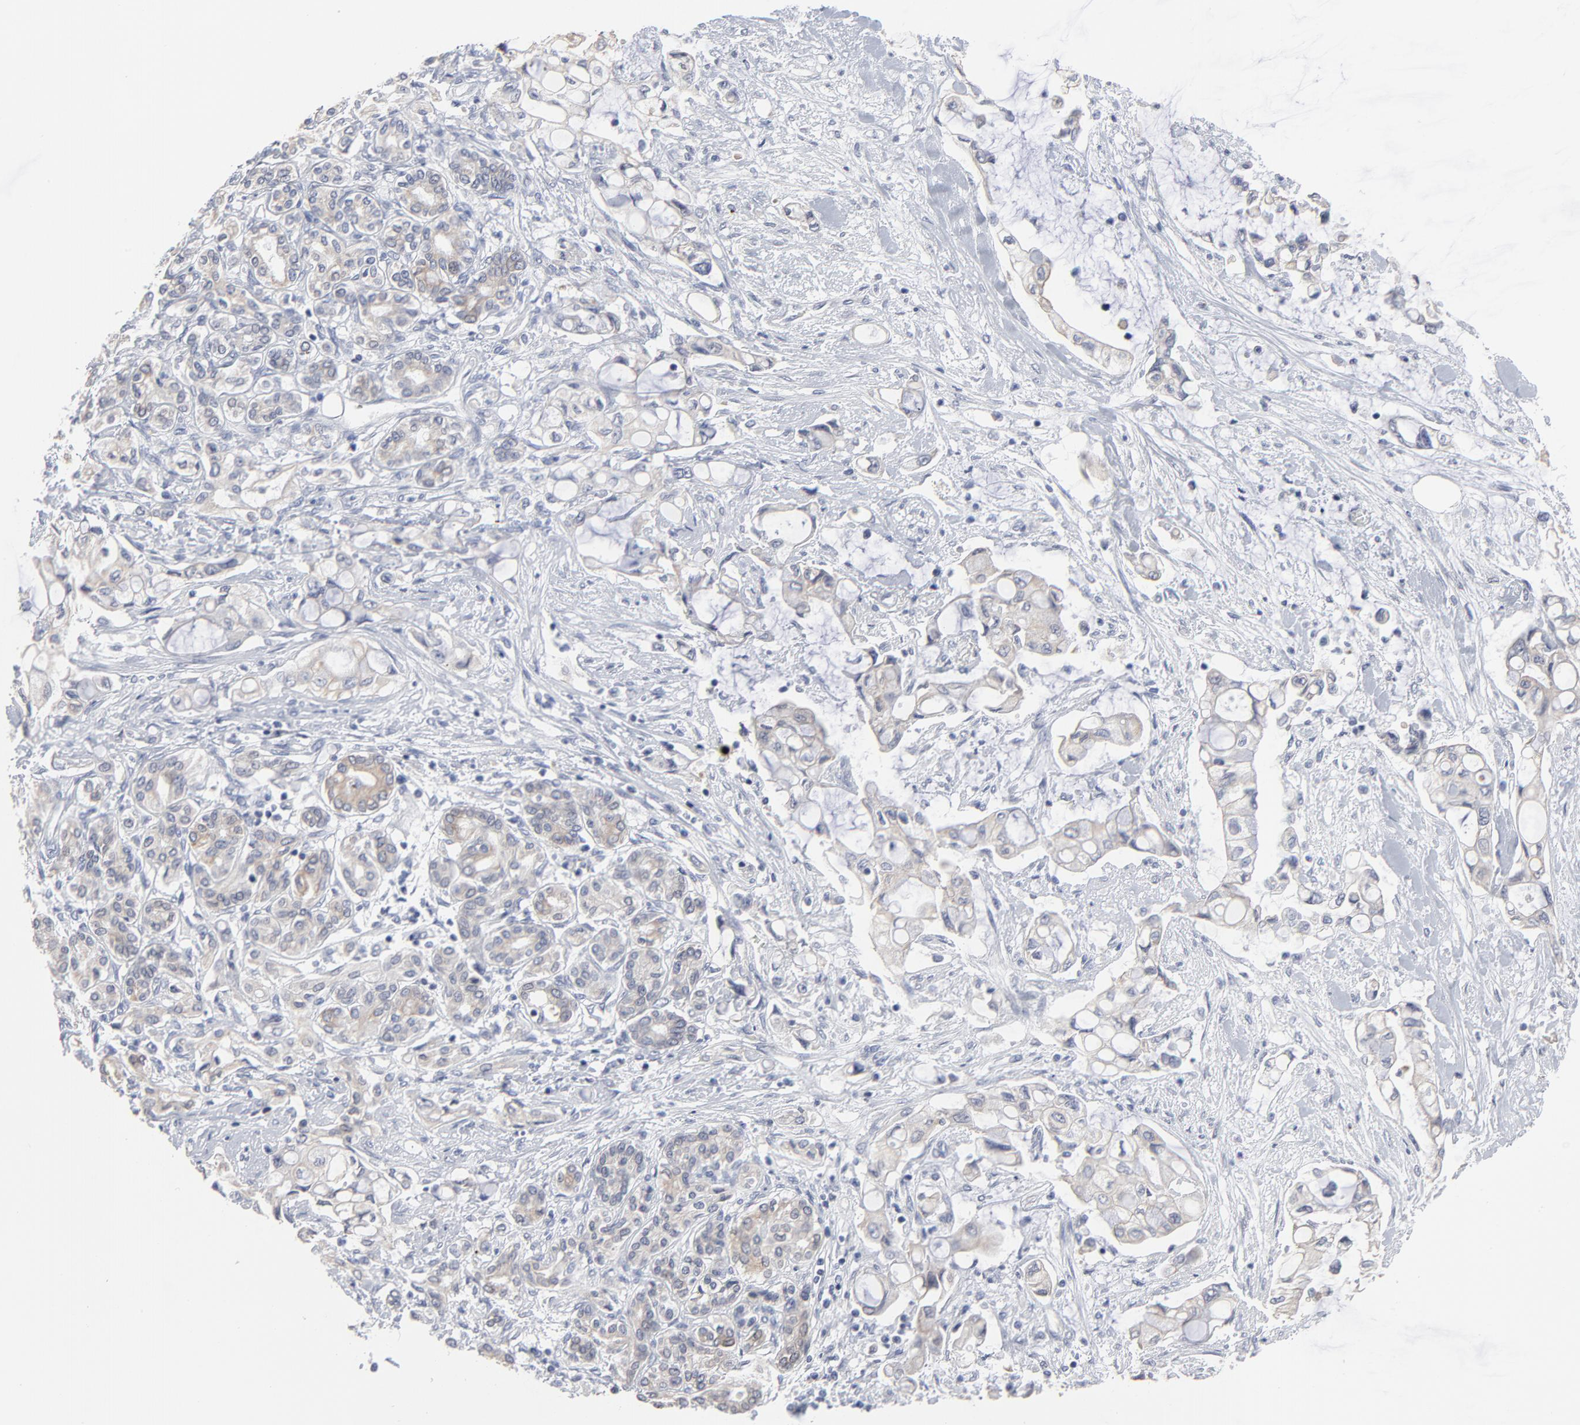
{"staining": {"intensity": "weak", "quantity": "25%-75%", "location": "cytoplasmic/membranous"}, "tissue": "pancreatic cancer", "cell_type": "Tumor cells", "image_type": "cancer", "snomed": [{"axis": "morphology", "description": "Adenocarcinoma, NOS"}, {"axis": "topography", "description": "Pancreas"}], "caption": "Pancreatic cancer (adenocarcinoma) tissue exhibits weak cytoplasmic/membranous staining in approximately 25%-75% of tumor cells, visualized by immunohistochemistry.", "gene": "SYNE2", "patient": {"sex": "female", "age": 70}}